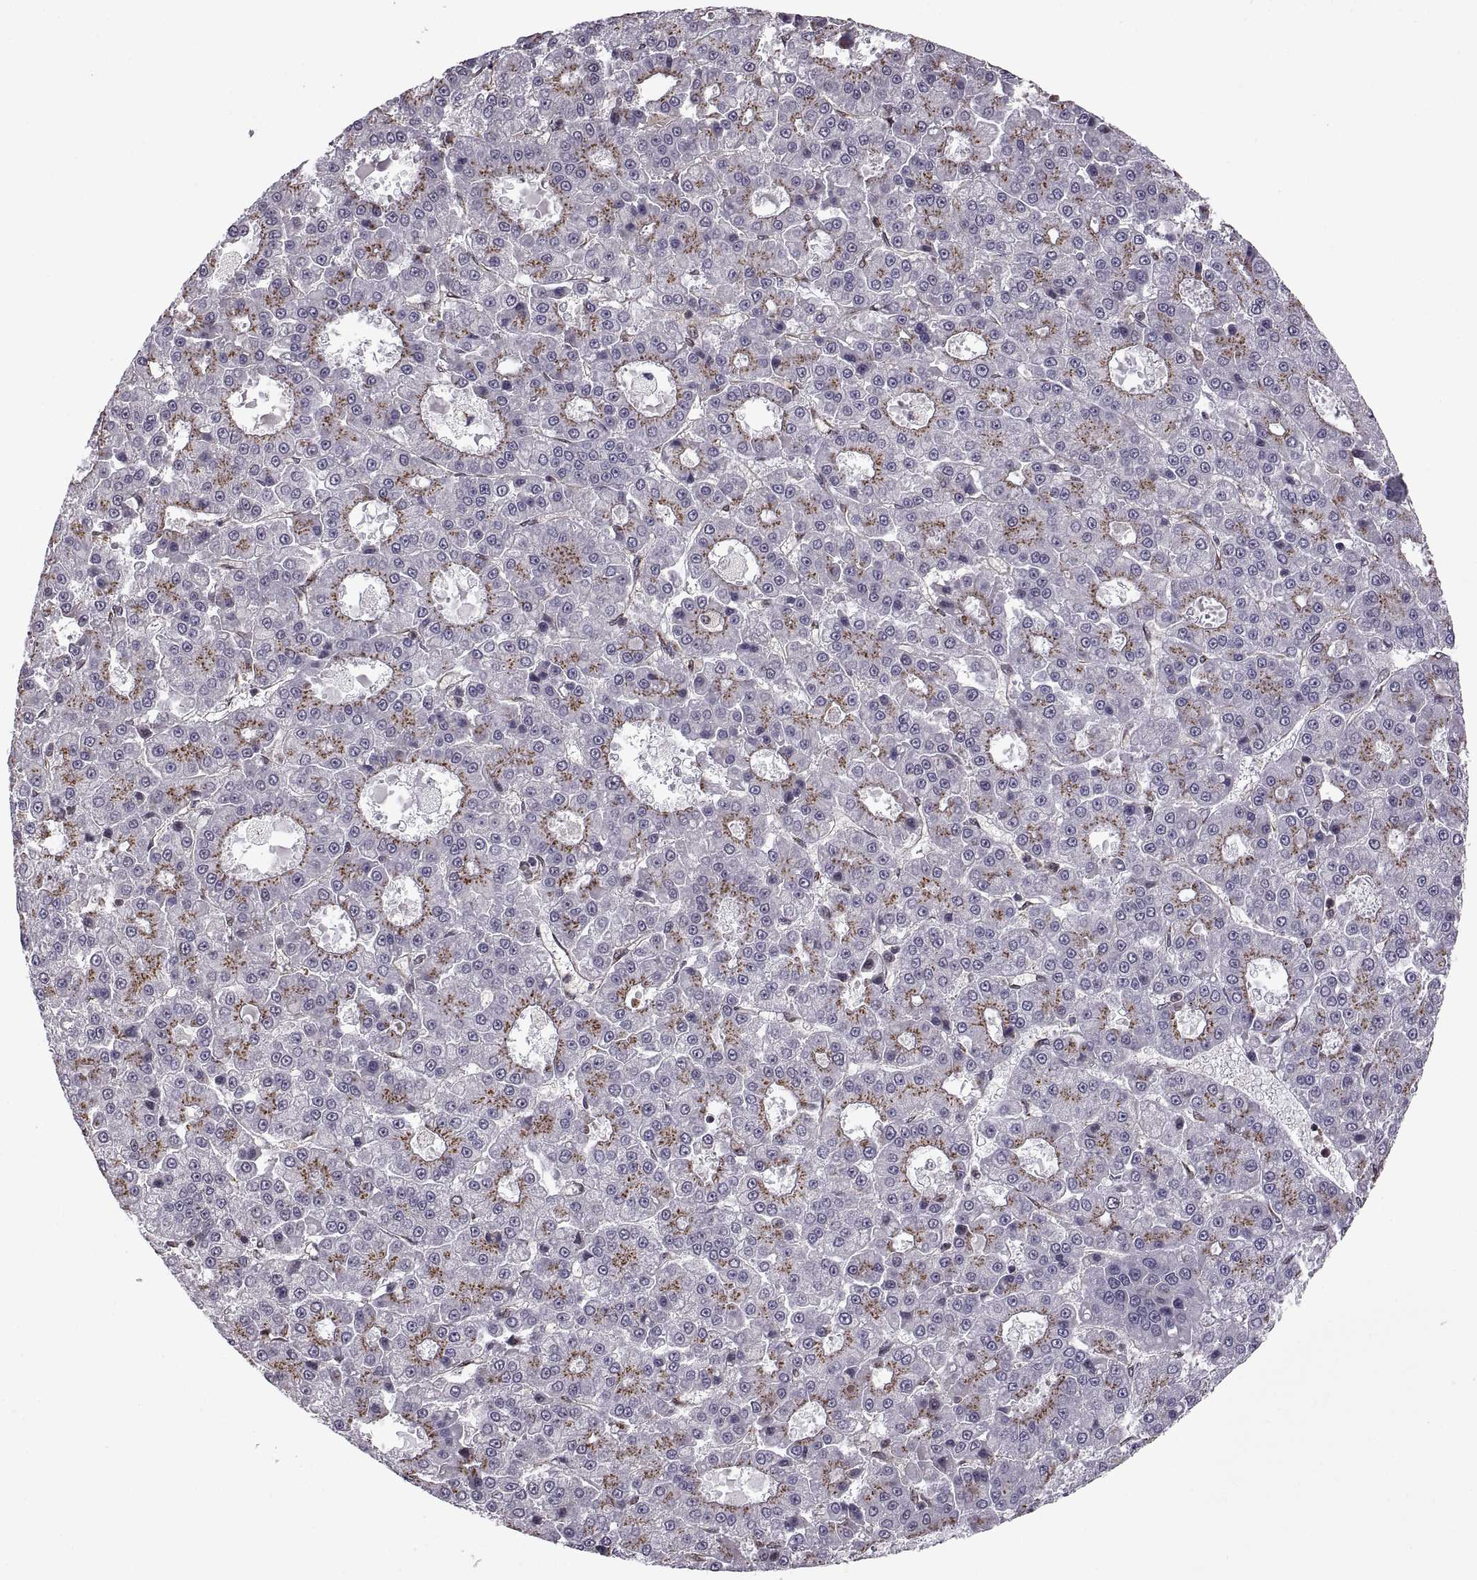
{"staining": {"intensity": "moderate", "quantity": "25%-75%", "location": "cytoplasmic/membranous"}, "tissue": "liver cancer", "cell_type": "Tumor cells", "image_type": "cancer", "snomed": [{"axis": "morphology", "description": "Carcinoma, Hepatocellular, NOS"}, {"axis": "topography", "description": "Liver"}], "caption": "Liver cancer (hepatocellular carcinoma) stained with immunohistochemistry (IHC) demonstrates moderate cytoplasmic/membranous positivity in approximately 25%-75% of tumor cells.", "gene": "ARRB1", "patient": {"sex": "male", "age": 70}}